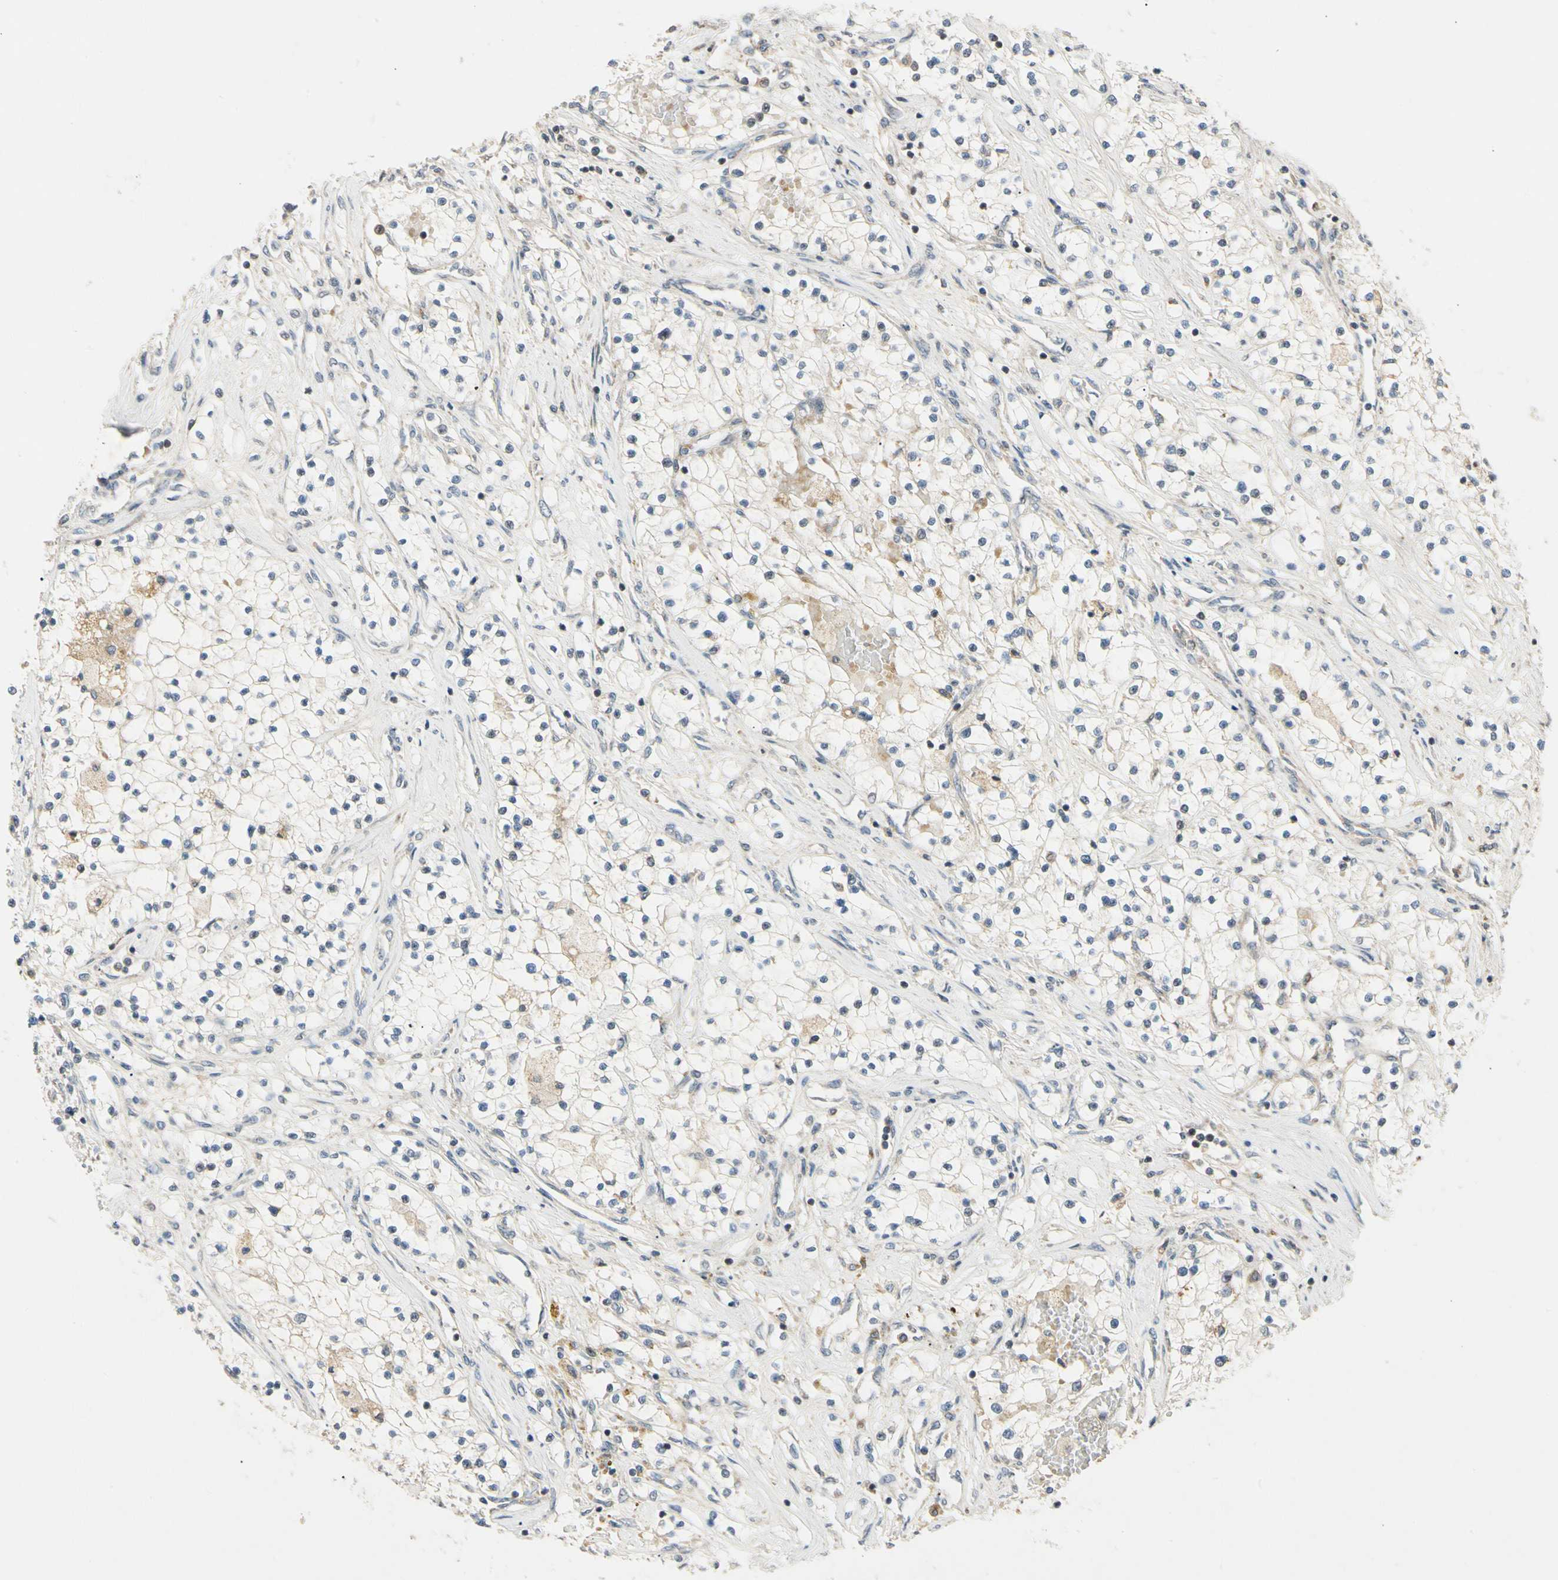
{"staining": {"intensity": "negative", "quantity": "none", "location": "none"}, "tissue": "renal cancer", "cell_type": "Tumor cells", "image_type": "cancer", "snomed": [{"axis": "morphology", "description": "Adenocarcinoma, NOS"}, {"axis": "topography", "description": "Kidney"}], "caption": "The image shows no staining of tumor cells in adenocarcinoma (renal).", "gene": "RIOX2", "patient": {"sex": "male", "age": 68}}